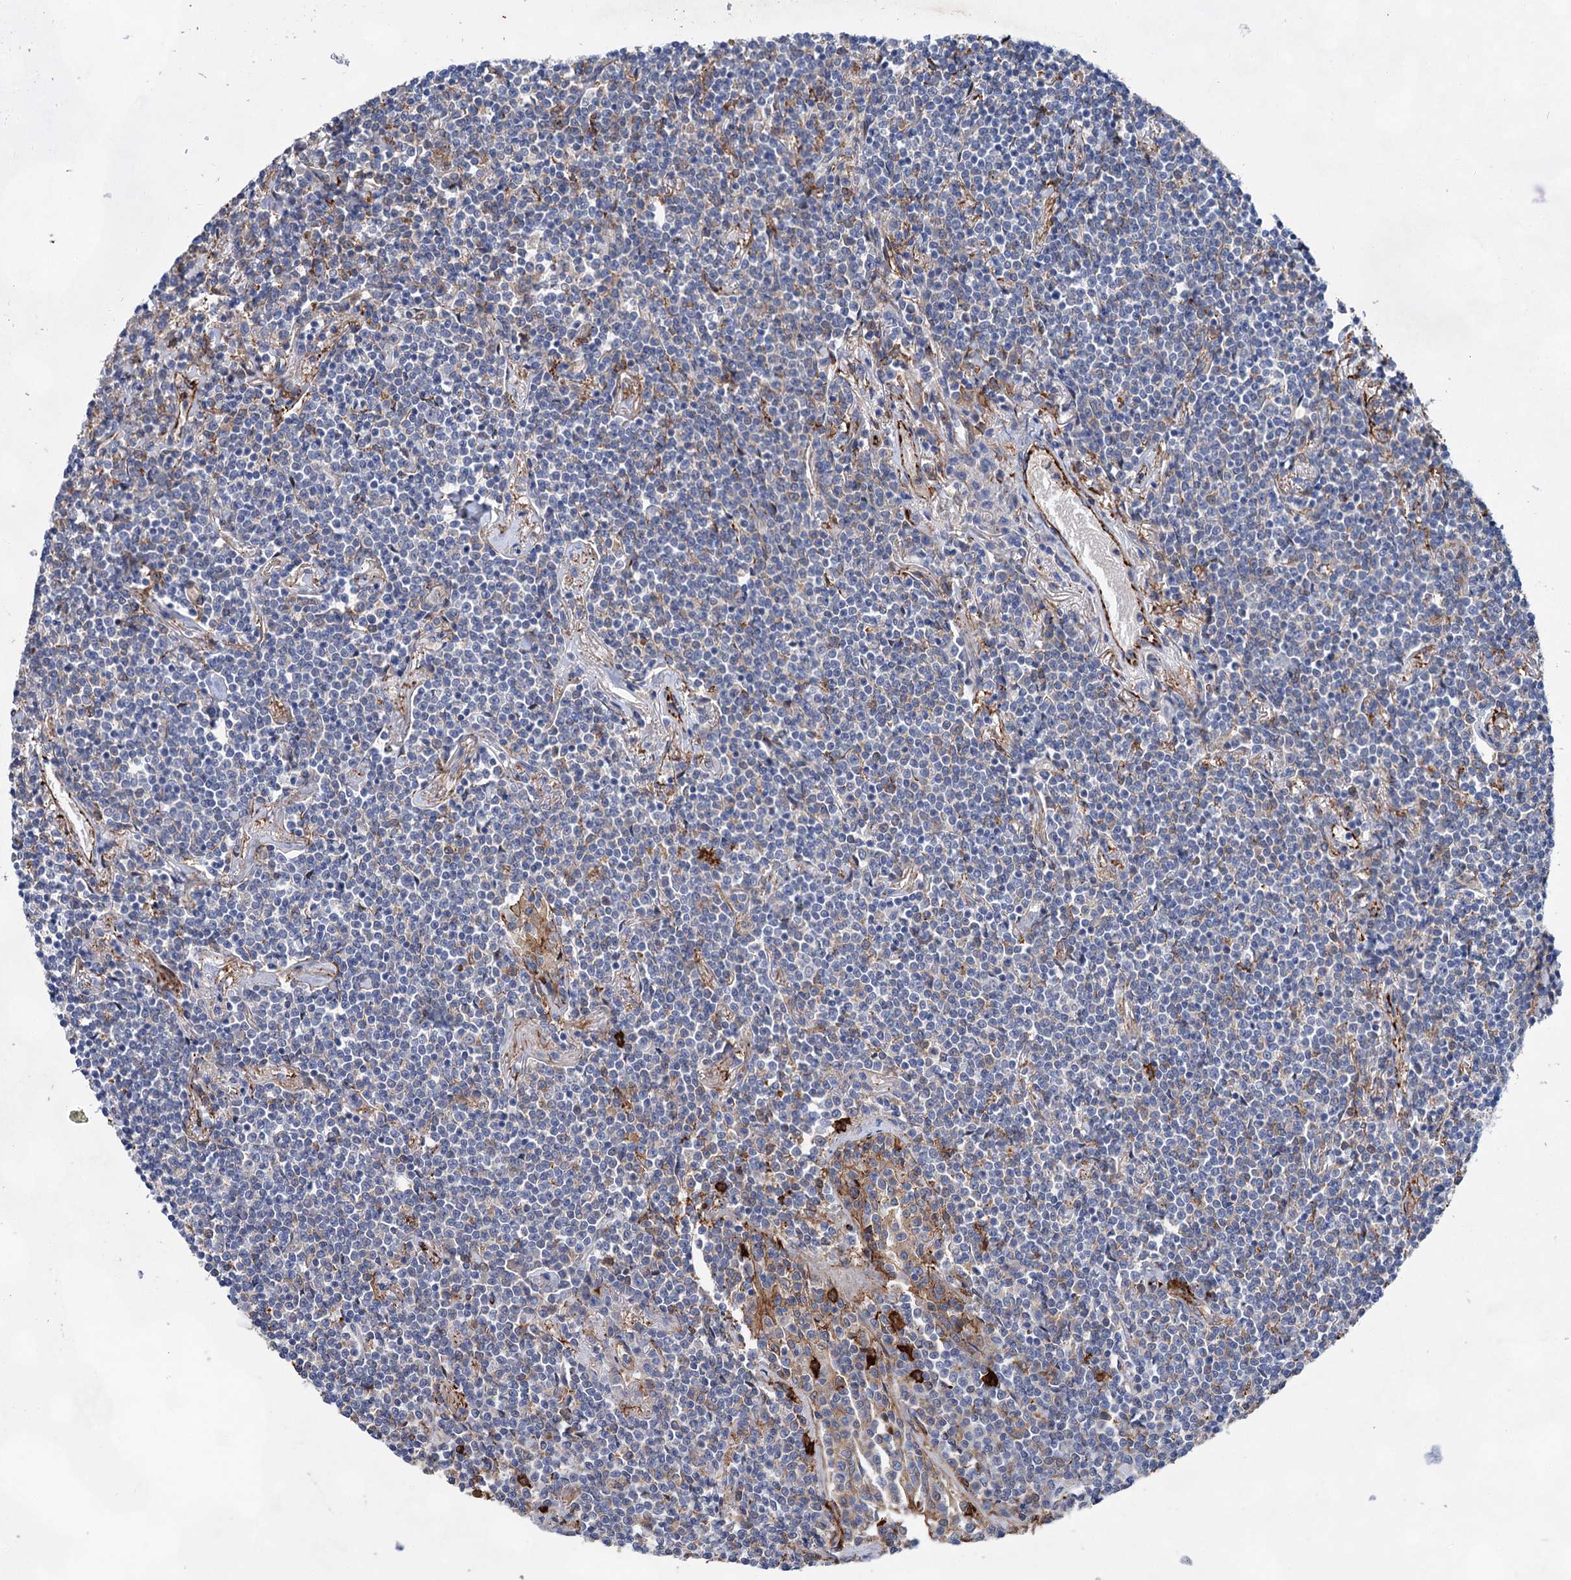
{"staining": {"intensity": "negative", "quantity": "none", "location": "none"}, "tissue": "lymphoma", "cell_type": "Tumor cells", "image_type": "cancer", "snomed": [{"axis": "morphology", "description": "Malignant lymphoma, non-Hodgkin's type, Low grade"}, {"axis": "topography", "description": "Lung"}], "caption": "IHC histopathology image of human lymphoma stained for a protein (brown), which demonstrates no staining in tumor cells.", "gene": "TMTC3", "patient": {"sex": "female", "age": 71}}